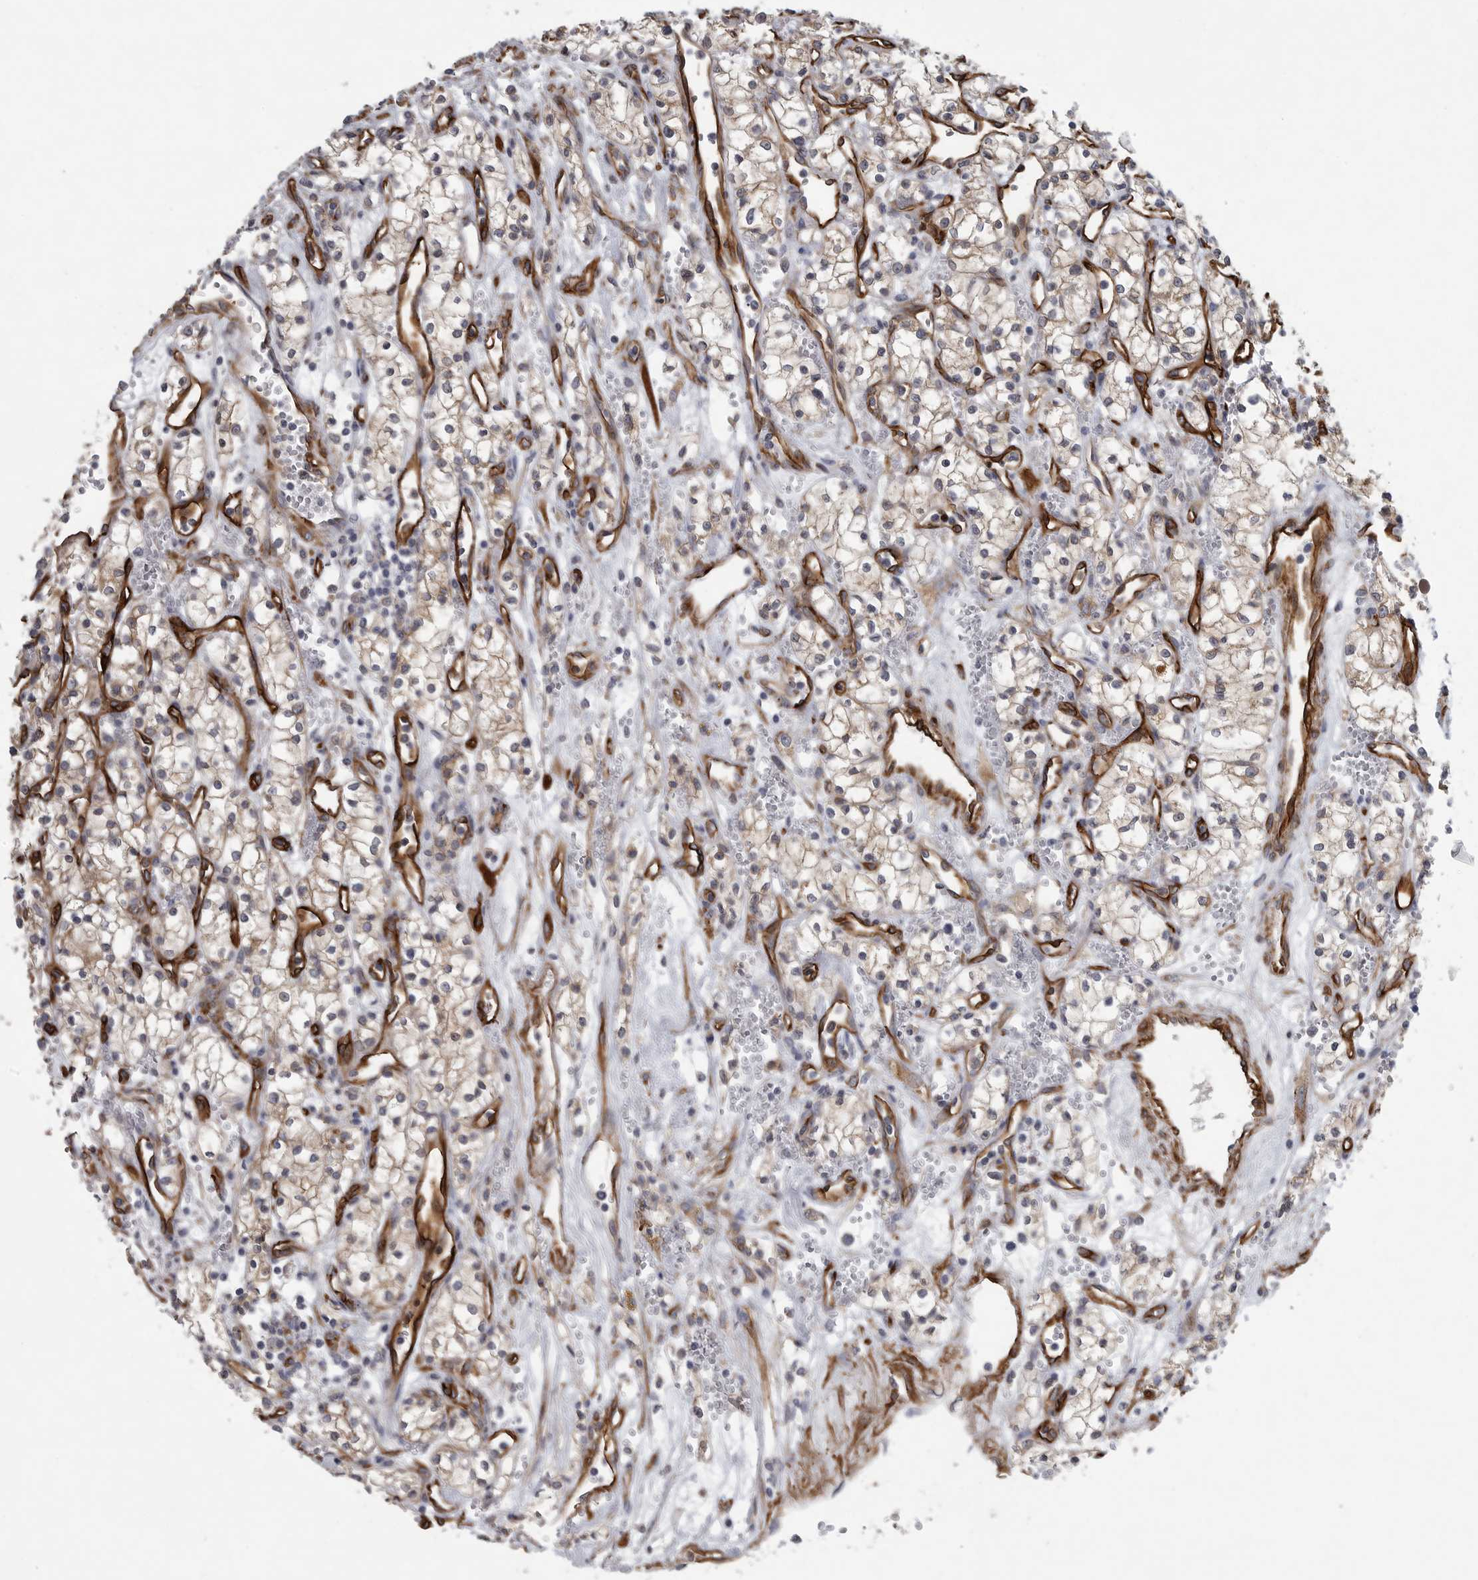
{"staining": {"intensity": "weak", "quantity": "<25%", "location": "cytoplasmic/membranous"}, "tissue": "renal cancer", "cell_type": "Tumor cells", "image_type": "cancer", "snomed": [{"axis": "morphology", "description": "Adenocarcinoma, NOS"}, {"axis": "topography", "description": "Kidney"}], "caption": "High power microscopy image of an immunohistochemistry histopathology image of renal cancer, revealing no significant positivity in tumor cells. (DAB (3,3'-diaminobenzidine) immunohistochemistry (IHC) with hematoxylin counter stain).", "gene": "MINPP1", "patient": {"sex": "male", "age": 59}}